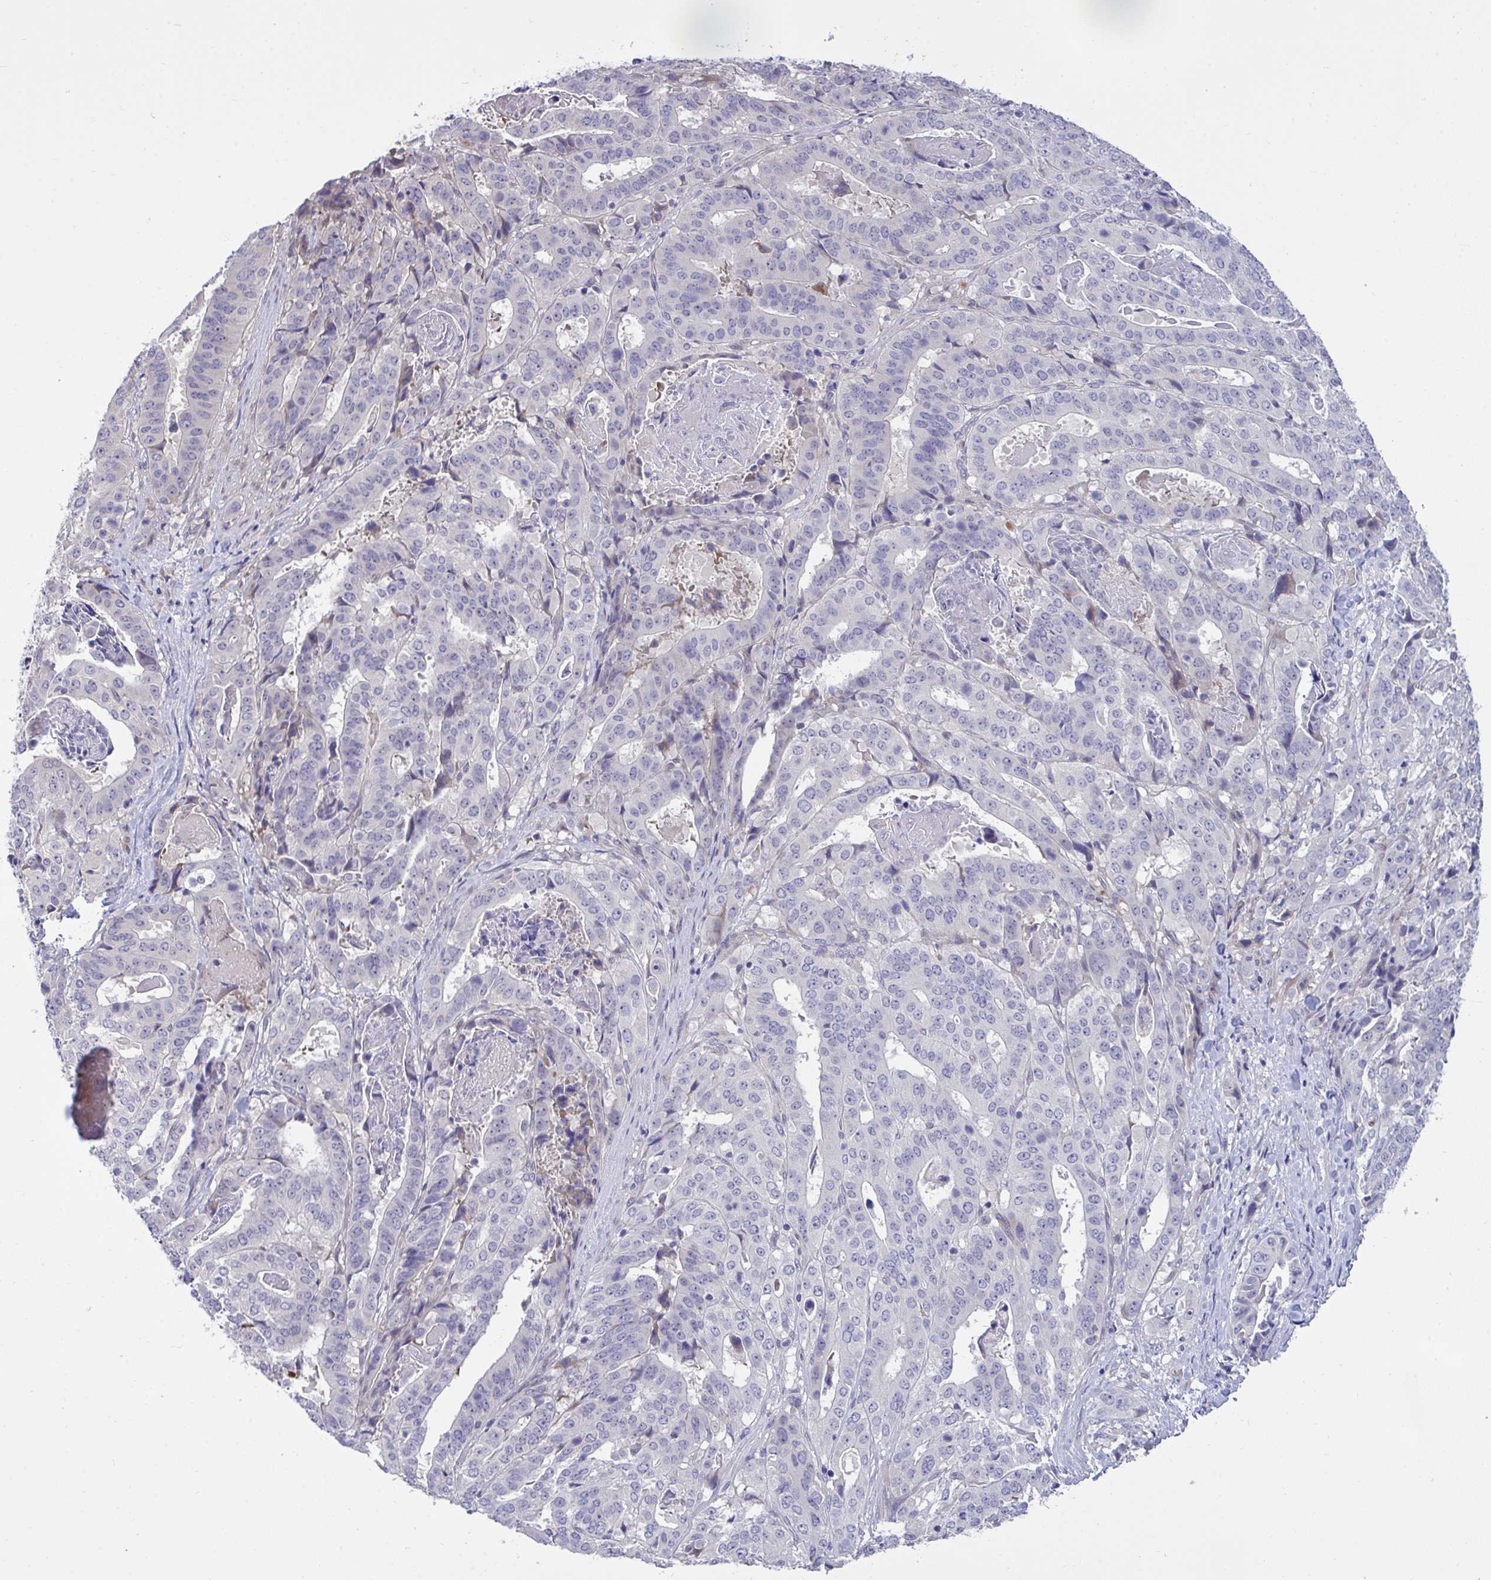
{"staining": {"intensity": "negative", "quantity": "none", "location": "none"}, "tissue": "stomach cancer", "cell_type": "Tumor cells", "image_type": "cancer", "snomed": [{"axis": "morphology", "description": "Adenocarcinoma, NOS"}, {"axis": "topography", "description": "Stomach"}], "caption": "Tumor cells show no significant protein positivity in stomach adenocarcinoma.", "gene": "HMBOX1", "patient": {"sex": "male", "age": 48}}